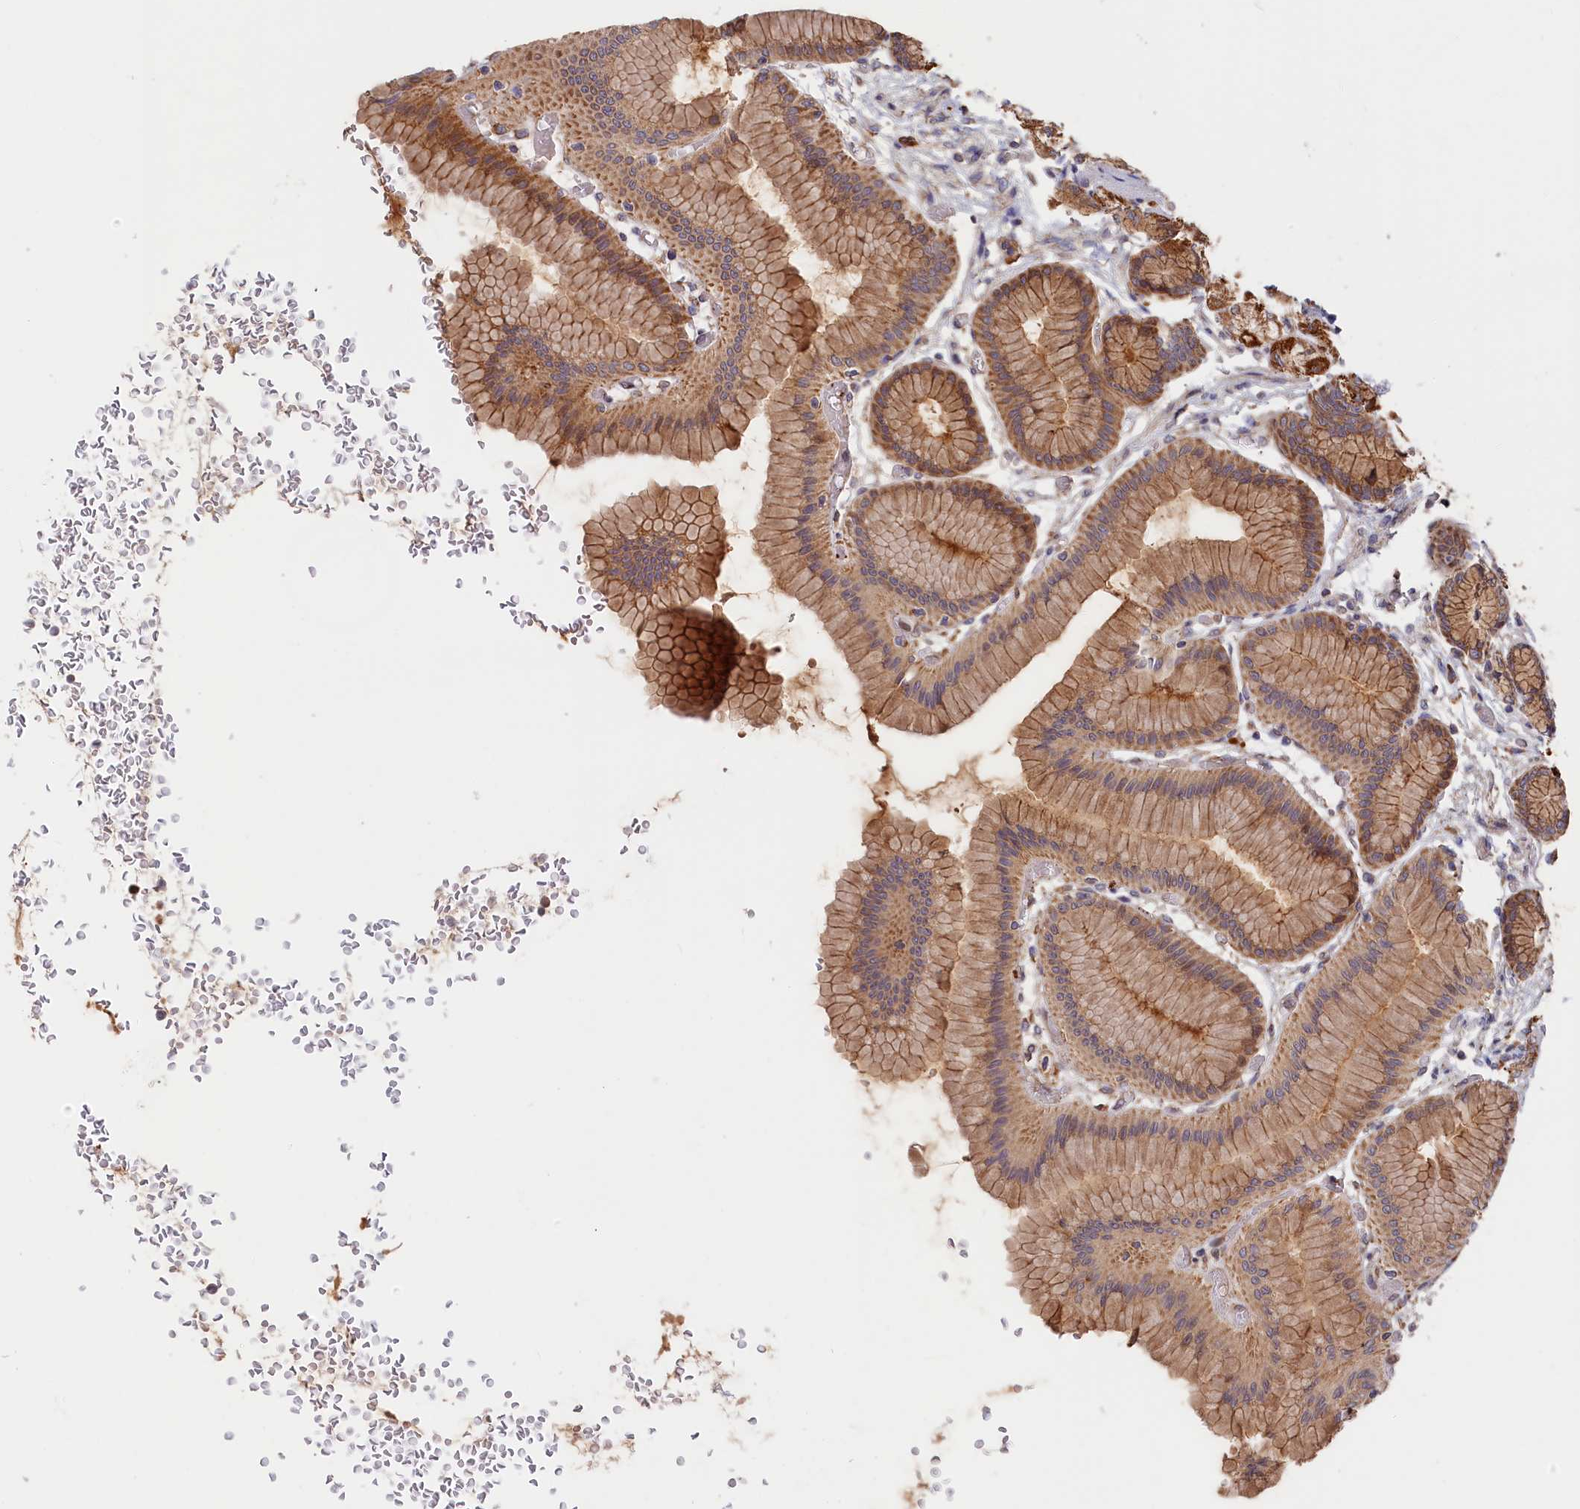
{"staining": {"intensity": "strong", "quantity": ">75%", "location": "cytoplasmic/membranous"}, "tissue": "stomach", "cell_type": "Glandular cells", "image_type": "normal", "snomed": [{"axis": "morphology", "description": "Normal tissue, NOS"}, {"axis": "morphology", "description": "Adenocarcinoma, NOS"}, {"axis": "morphology", "description": "Adenocarcinoma, High grade"}, {"axis": "topography", "description": "Stomach, upper"}, {"axis": "topography", "description": "Stomach"}], "caption": "Stomach was stained to show a protein in brown. There is high levels of strong cytoplasmic/membranous positivity in approximately >75% of glandular cells.", "gene": "CEP44", "patient": {"sex": "female", "age": 65}}